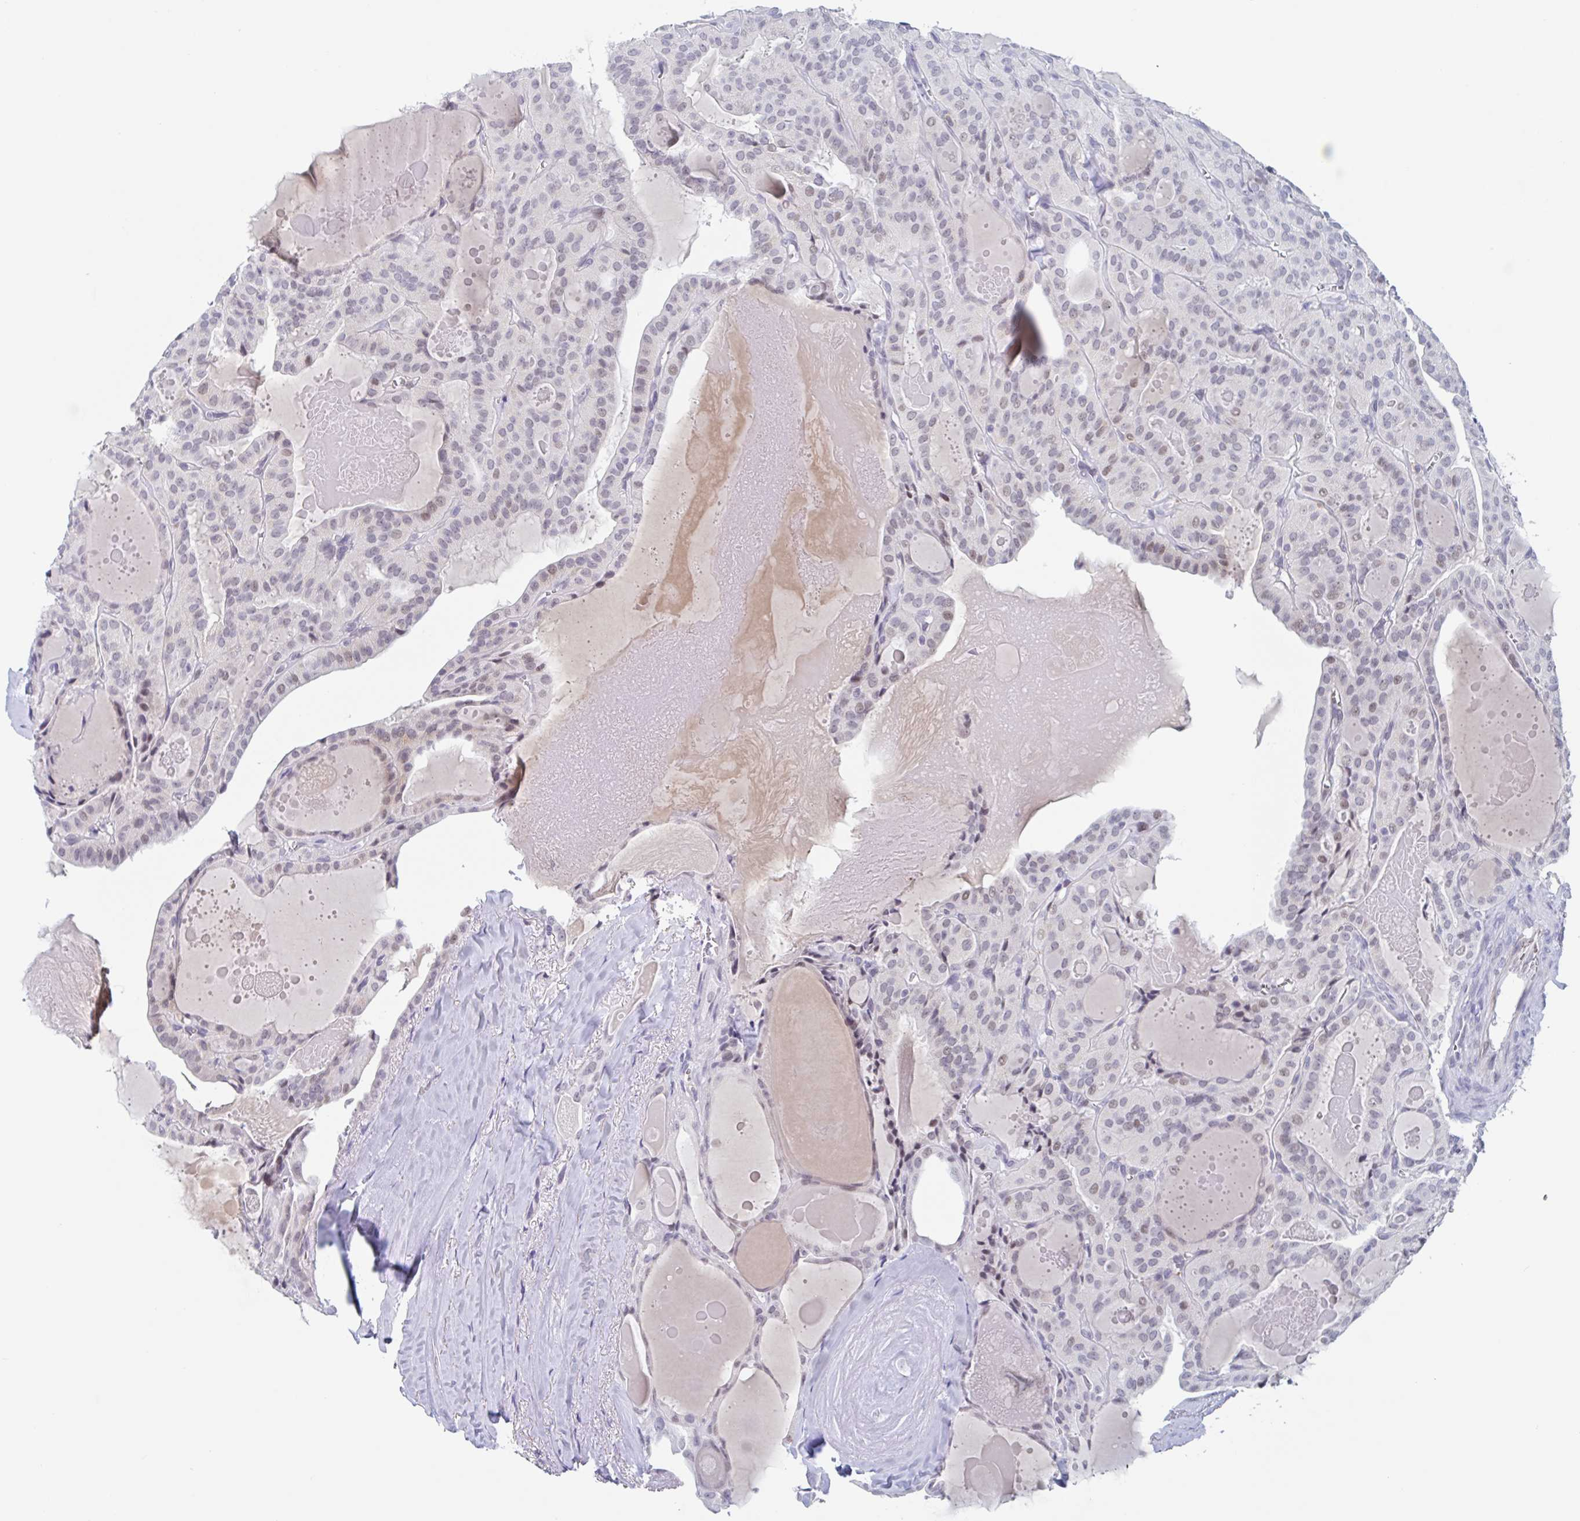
{"staining": {"intensity": "moderate", "quantity": "<25%", "location": "nuclear"}, "tissue": "thyroid cancer", "cell_type": "Tumor cells", "image_type": "cancer", "snomed": [{"axis": "morphology", "description": "Papillary adenocarcinoma, NOS"}, {"axis": "topography", "description": "Thyroid gland"}], "caption": "High-magnification brightfield microscopy of papillary adenocarcinoma (thyroid) stained with DAB (3,3'-diaminobenzidine) (brown) and counterstained with hematoxylin (blue). tumor cells exhibit moderate nuclear staining is present in about<25% of cells. The protein is shown in brown color, while the nuclei are stained blue.", "gene": "KDM4D", "patient": {"sex": "male", "age": 52}}